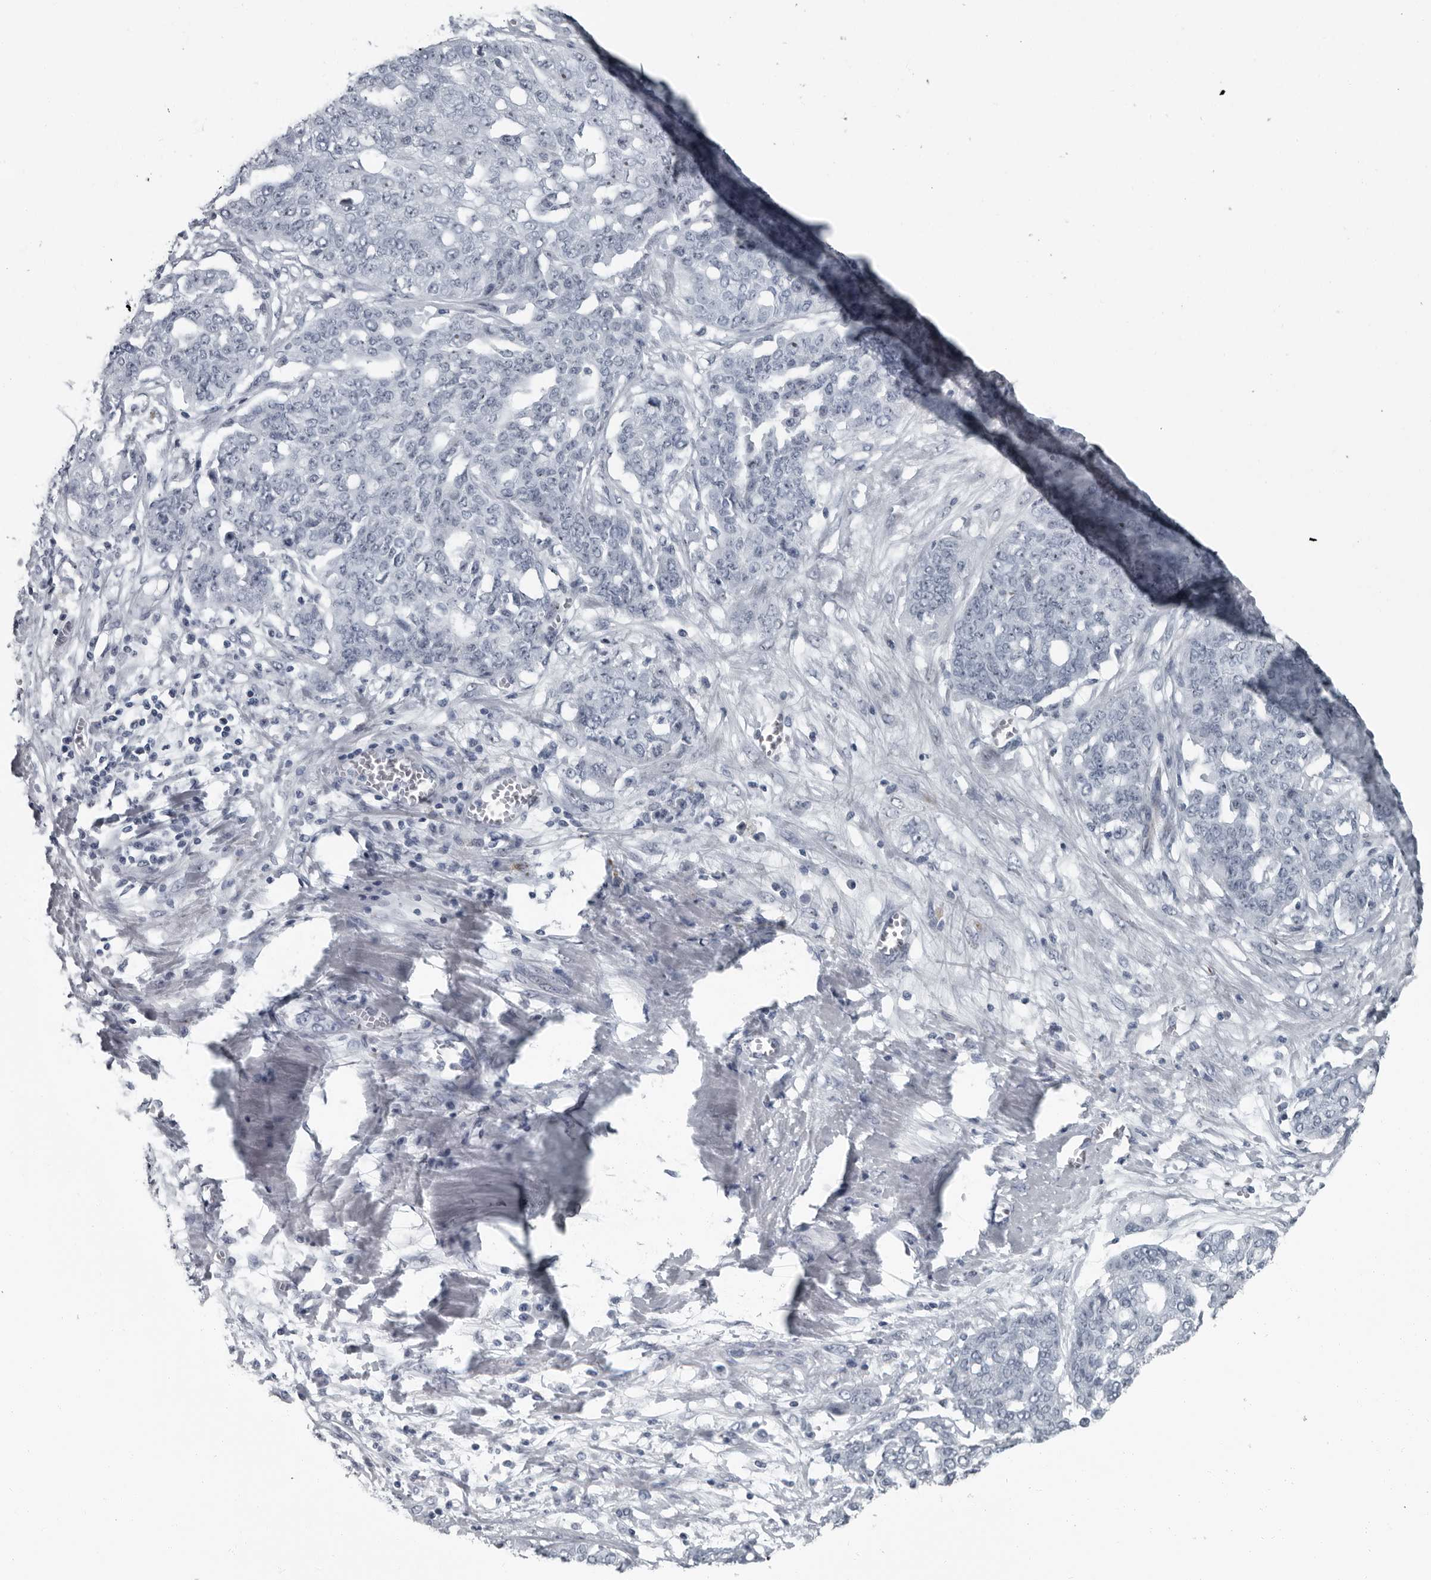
{"staining": {"intensity": "negative", "quantity": "none", "location": "none"}, "tissue": "ovarian cancer", "cell_type": "Tumor cells", "image_type": "cancer", "snomed": [{"axis": "morphology", "description": "Cystadenocarcinoma, serous, NOS"}, {"axis": "topography", "description": "Soft tissue"}, {"axis": "topography", "description": "Ovary"}], "caption": "Immunohistochemistry (IHC) image of neoplastic tissue: human ovarian serous cystadenocarcinoma stained with DAB displays no significant protein expression in tumor cells. (DAB immunohistochemistry (IHC) visualized using brightfield microscopy, high magnification).", "gene": "PDCD11", "patient": {"sex": "female", "age": 57}}